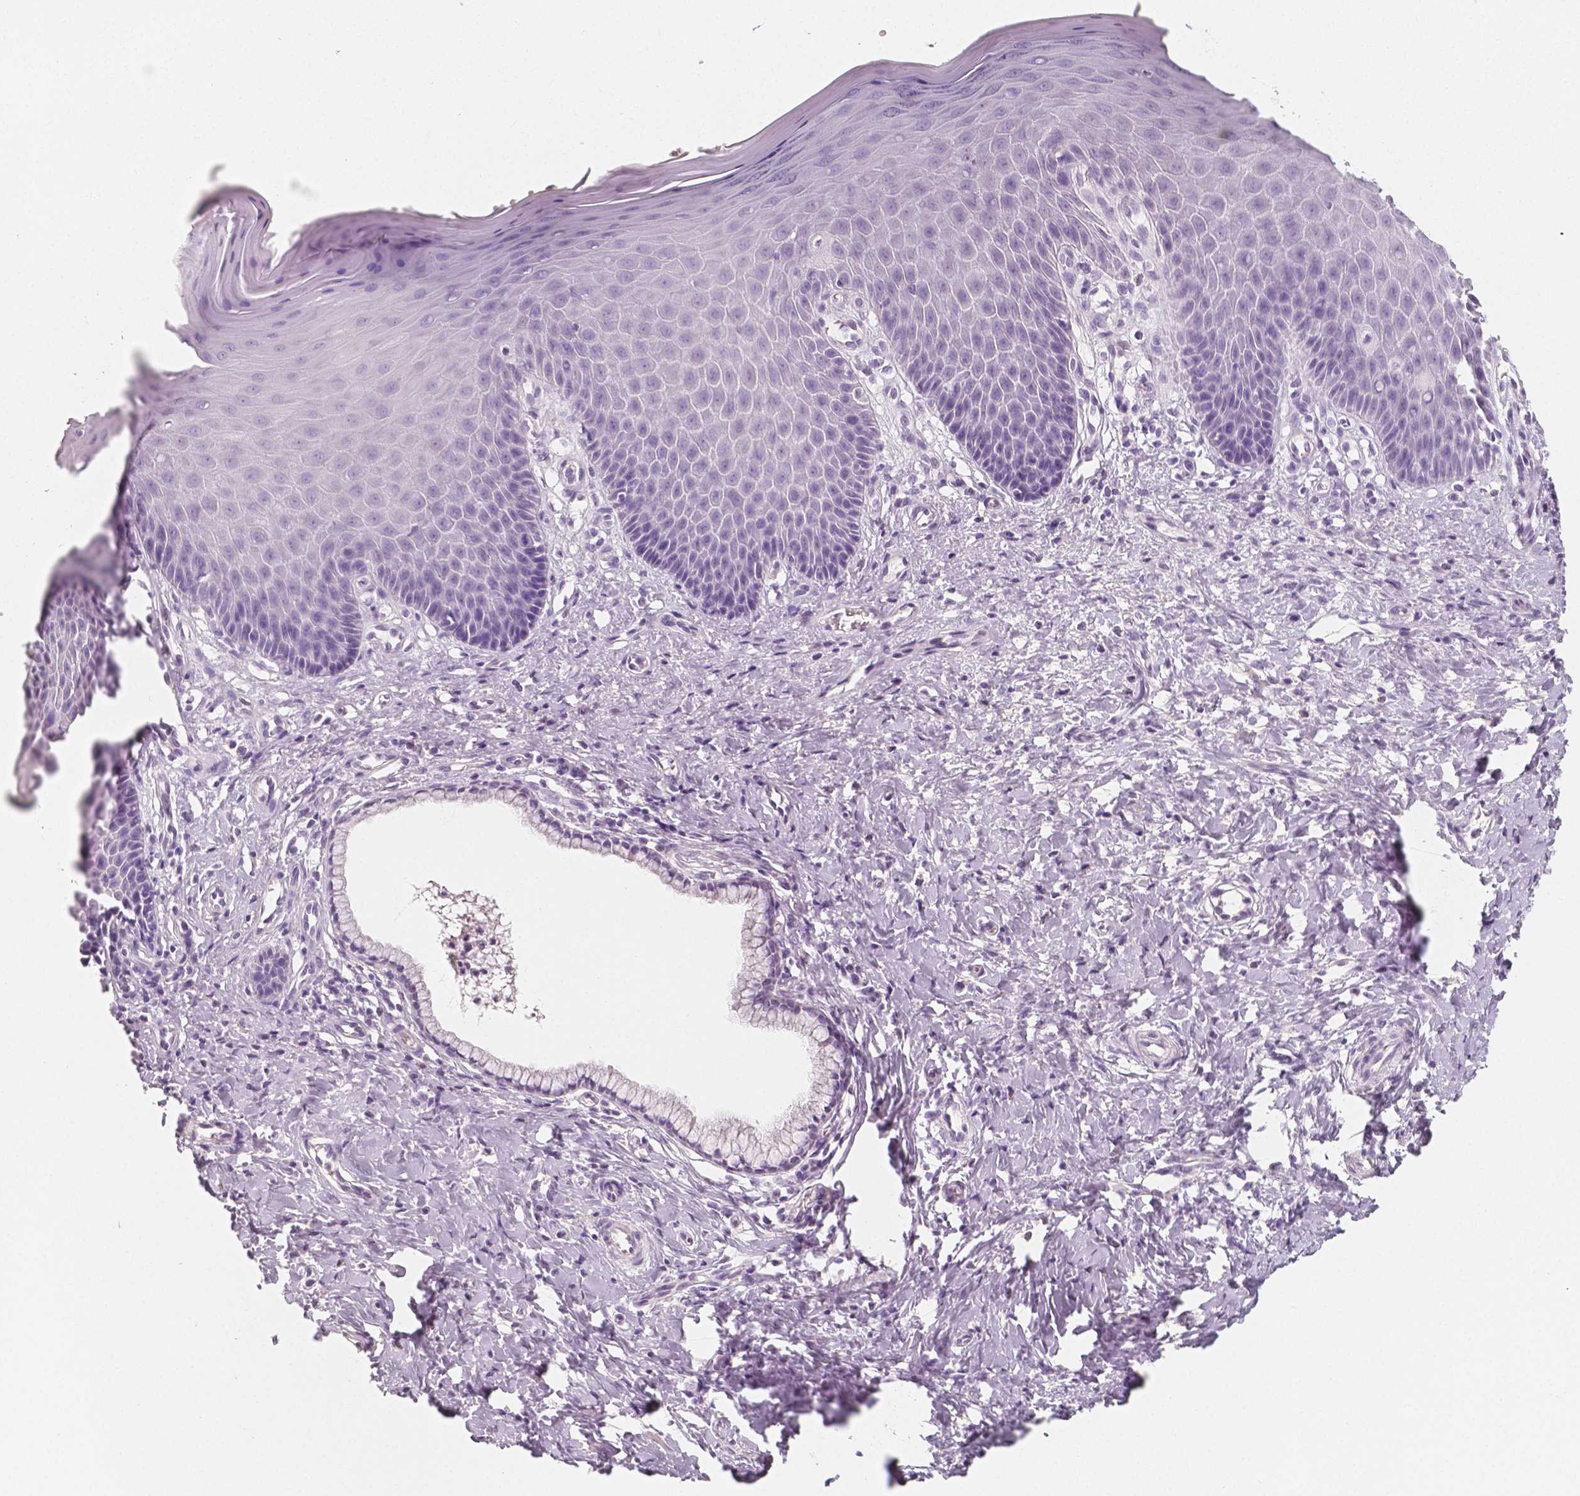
{"staining": {"intensity": "negative", "quantity": "none", "location": "none"}, "tissue": "vagina", "cell_type": "Squamous epithelial cells", "image_type": "normal", "snomed": [{"axis": "morphology", "description": "Normal tissue, NOS"}, {"axis": "topography", "description": "Vagina"}], "caption": "An immunohistochemistry (IHC) photomicrograph of normal vagina is shown. There is no staining in squamous epithelial cells of vagina. The staining is performed using DAB brown chromogen with nuclei counter-stained in using hematoxylin.", "gene": "NECAB2", "patient": {"sex": "female", "age": 83}}